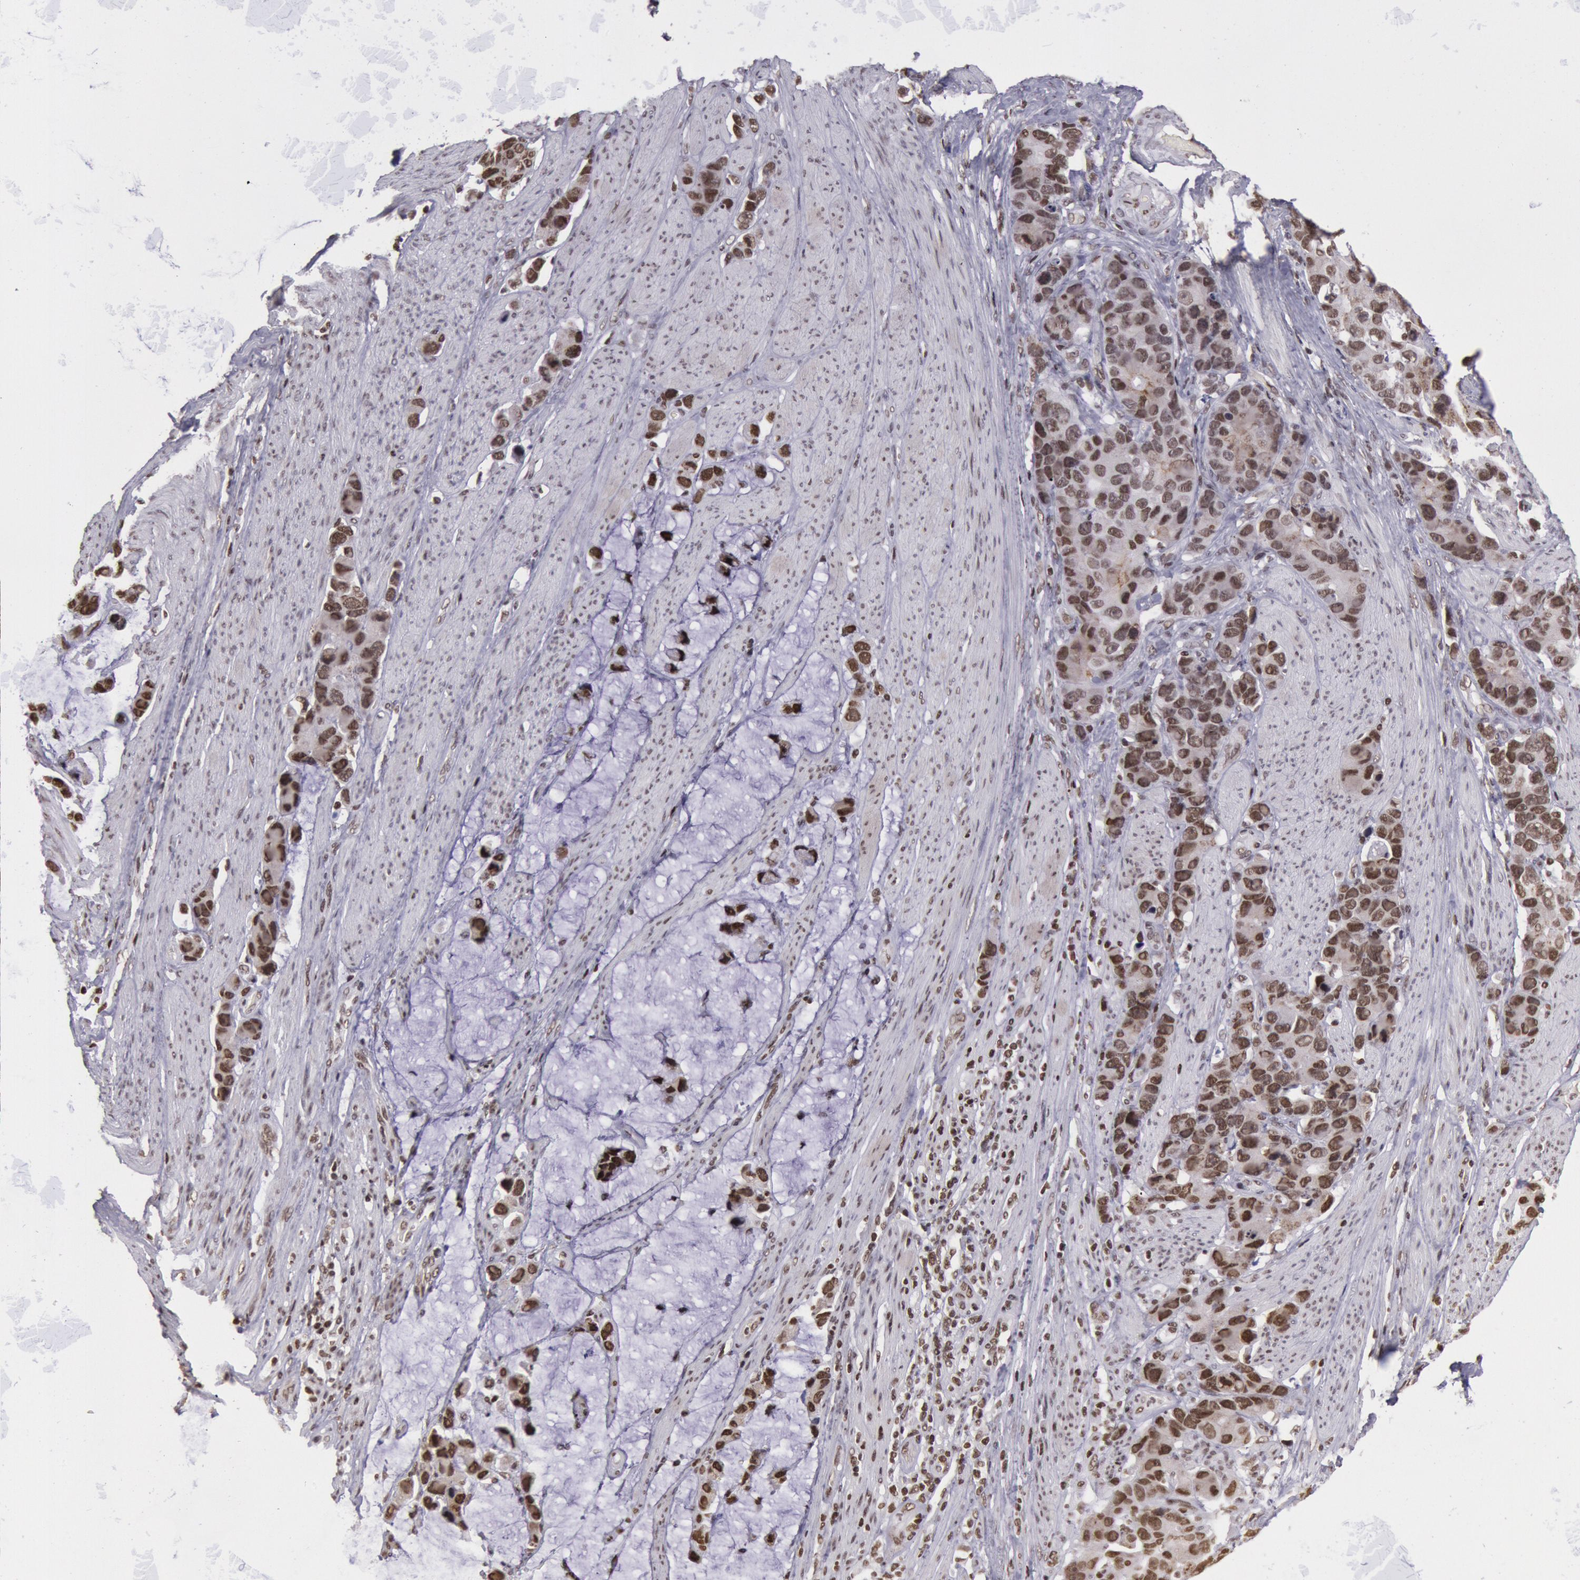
{"staining": {"intensity": "moderate", "quantity": ">75%", "location": "nuclear"}, "tissue": "stomach cancer", "cell_type": "Tumor cells", "image_type": "cancer", "snomed": [{"axis": "morphology", "description": "Adenocarcinoma, NOS"}, {"axis": "topography", "description": "Stomach, upper"}], "caption": "This is an image of immunohistochemistry (IHC) staining of stomach cancer (adenocarcinoma), which shows moderate positivity in the nuclear of tumor cells.", "gene": "NKAP", "patient": {"sex": "male", "age": 71}}